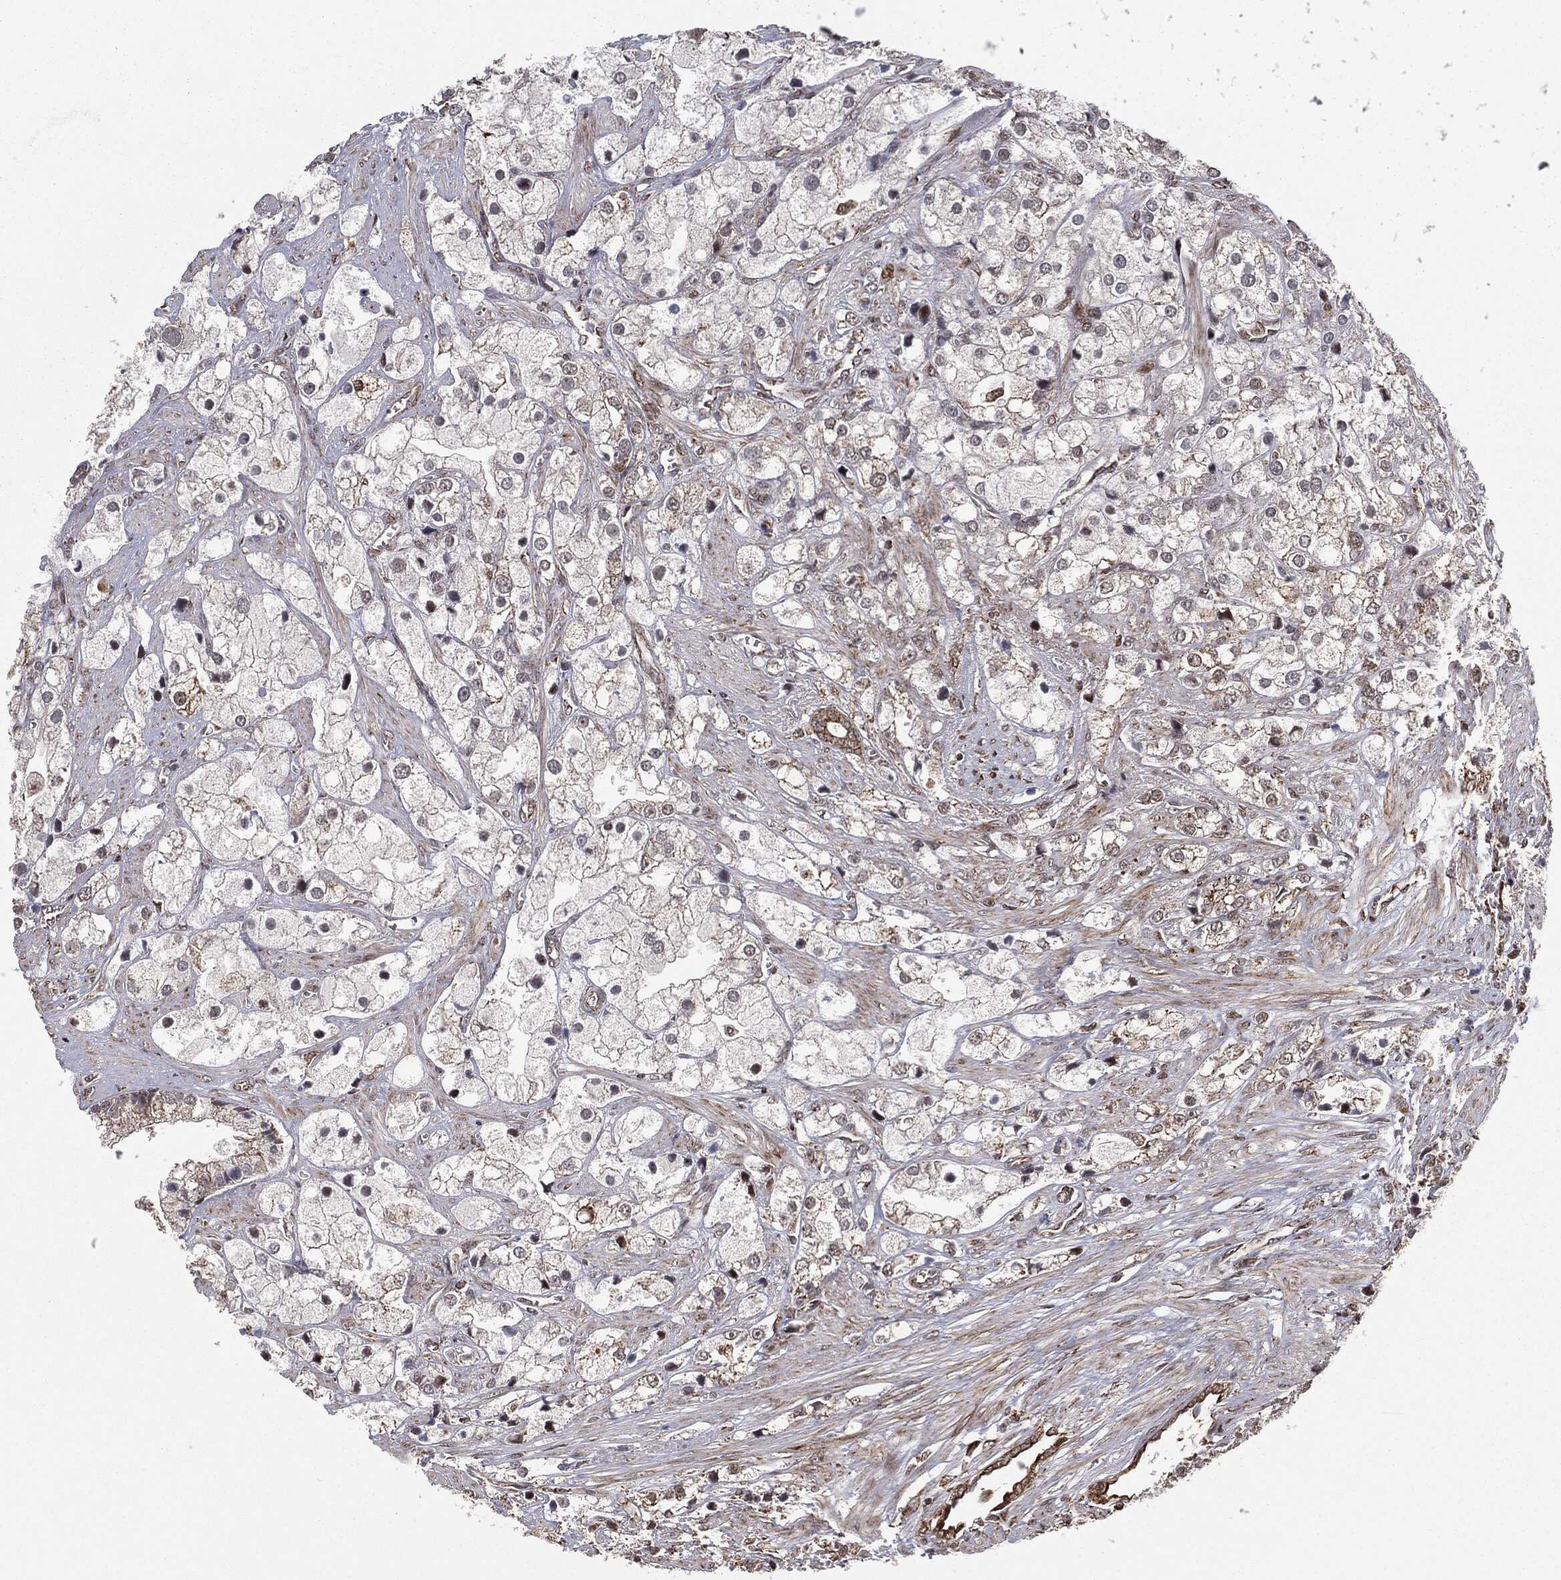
{"staining": {"intensity": "weak", "quantity": "25%-75%", "location": "cytoplasmic/membranous"}, "tissue": "prostate cancer", "cell_type": "Tumor cells", "image_type": "cancer", "snomed": [{"axis": "morphology", "description": "Adenocarcinoma, NOS"}, {"axis": "topography", "description": "Prostate and seminal vesicle, NOS"}, {"axis": "topography", "description": "Prostate"}], "caption": "The immunohistochemical stain shows weak cytoplasmic/membranous positivity in tumor cells of prostate adenocarcinoma tissue.", "gene": "CHCHD2", "patient": {"sex": "male", "age": 79}}